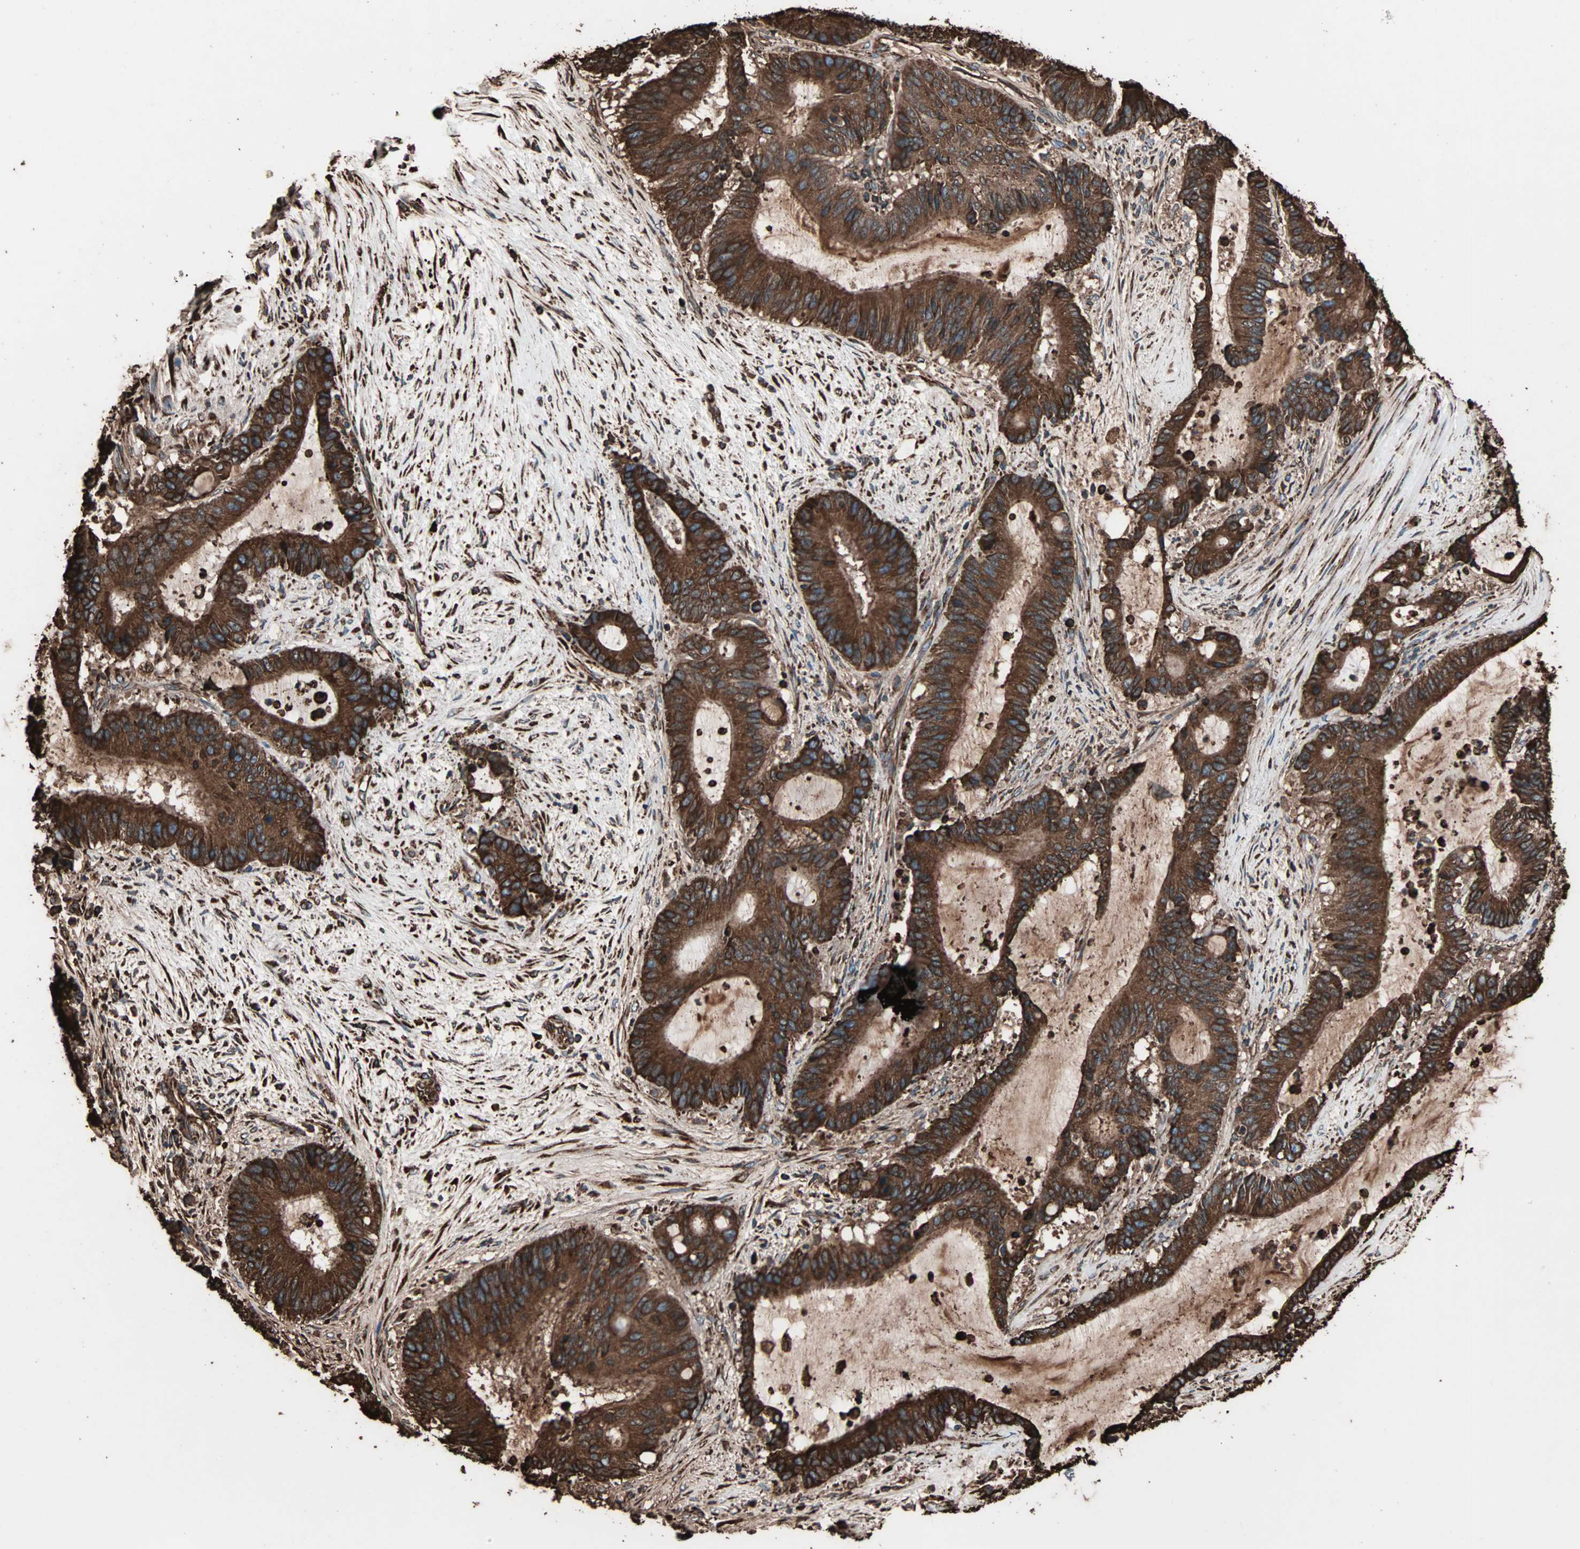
{"staining": {"intensity": "strong", "quantity": ">75%", "location": "cytoplasmic/membranous"}, "tissue": "liver cancer", "cell_type": "Tumor cells", "image_type": "cancer", "snomed": [{"axis": "morphology", "description": "Cholangiocarcinoma"}, {"axis": "topography", "description": "Liver"}], "caption": "Tumor cells reveal high levels of strong cytoplasmic/membranous expression in about >75% of cells in human liver cancer (cholangiocarcinoma).", "gene": "HSP90B1", "patient": {"sex": "female", "age": 73}}